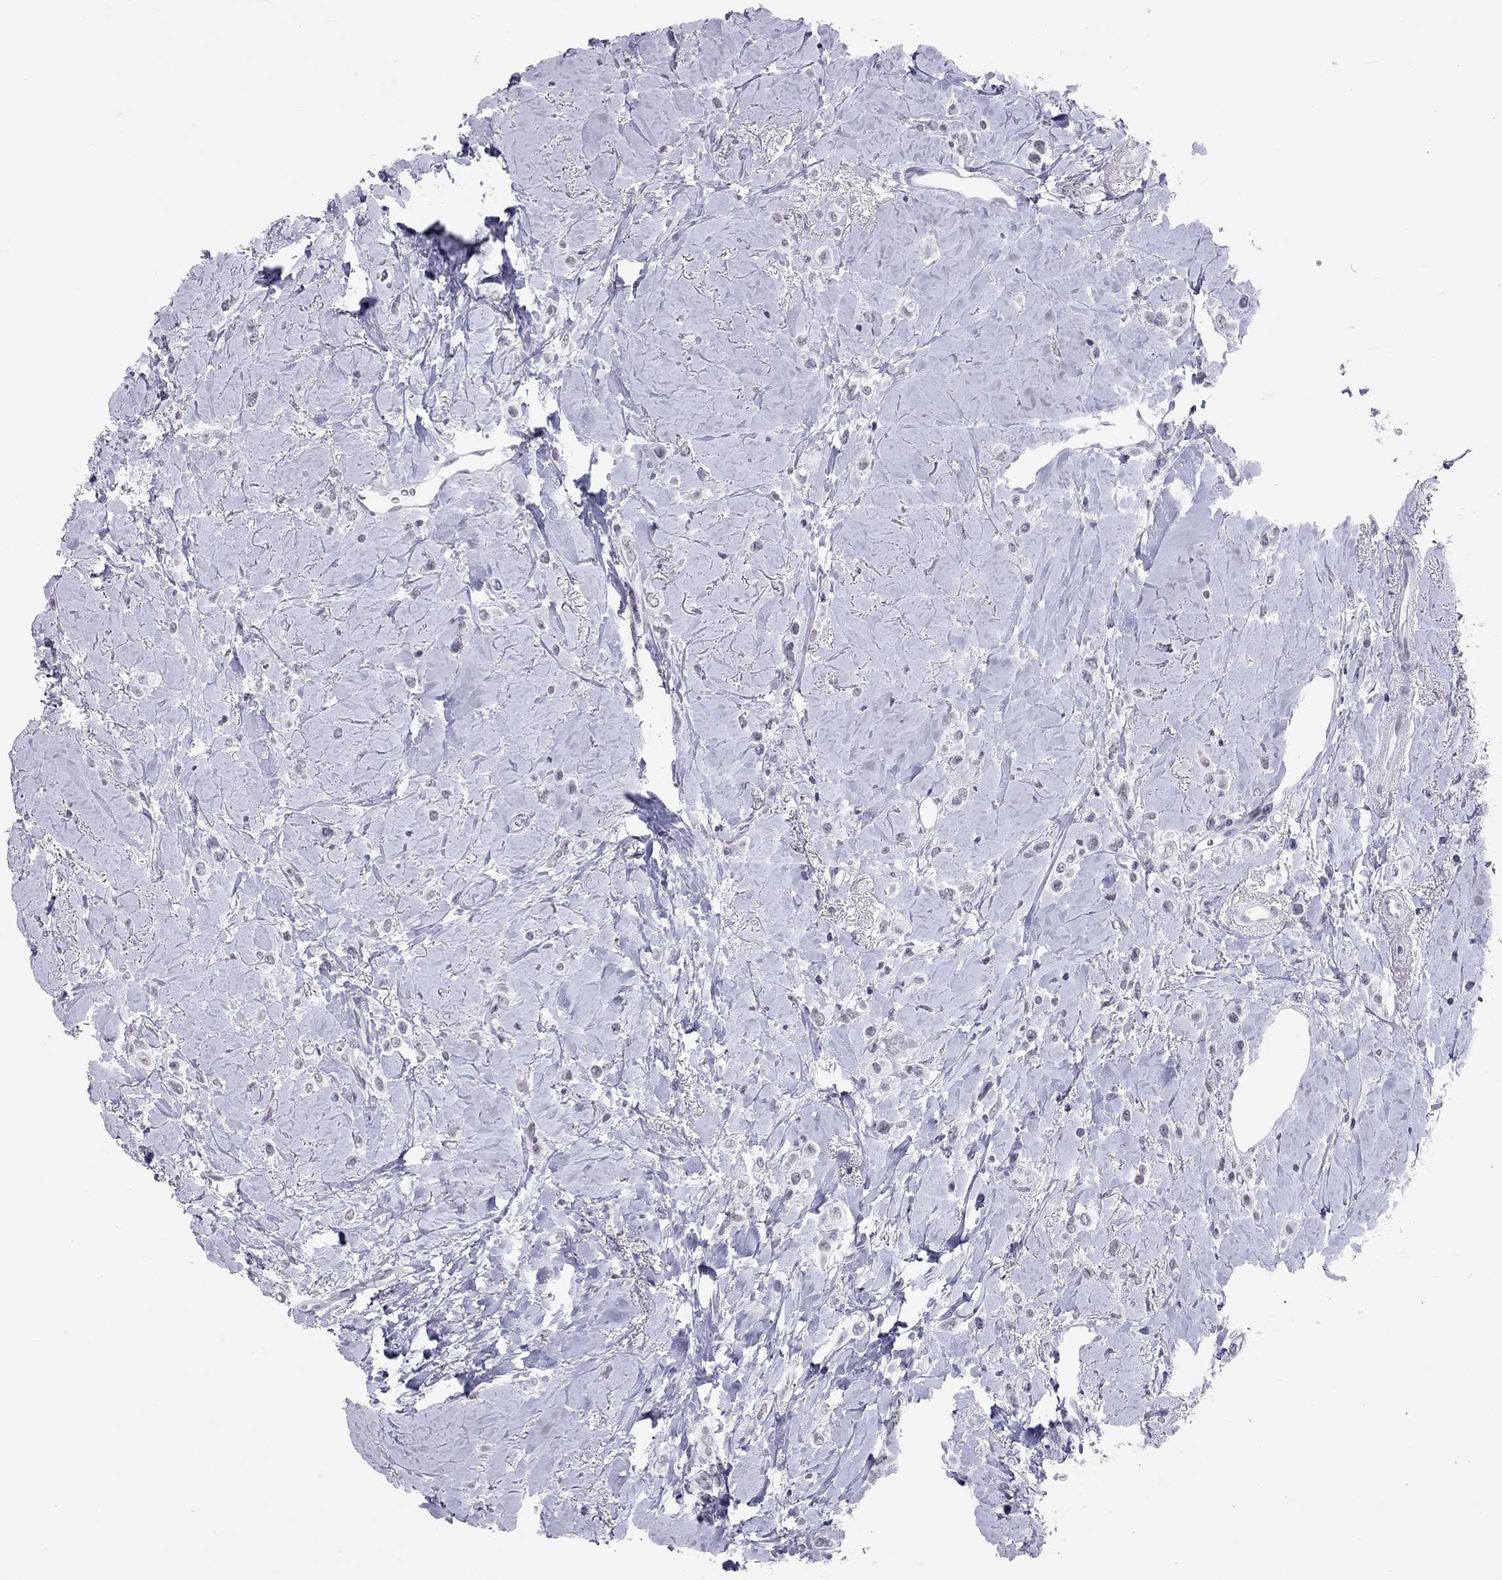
{"staining": {"intensity": "negative", "quantity": "none", "location": "none"}, "tissue": "breast cancer", "cell_type": "Tumor cells", "image_type": "cancer", "snomed": [{"axis": "morphology", "description": "Lobular carcinoma"}, {"axis": "topography", "description": "Breast"}], "caption": "An image of breast cancer stained for a protein demonstrates no brown staining in tumor cells.", "gene": "JHY", "patient": {"sex": "female", "age": 66}}